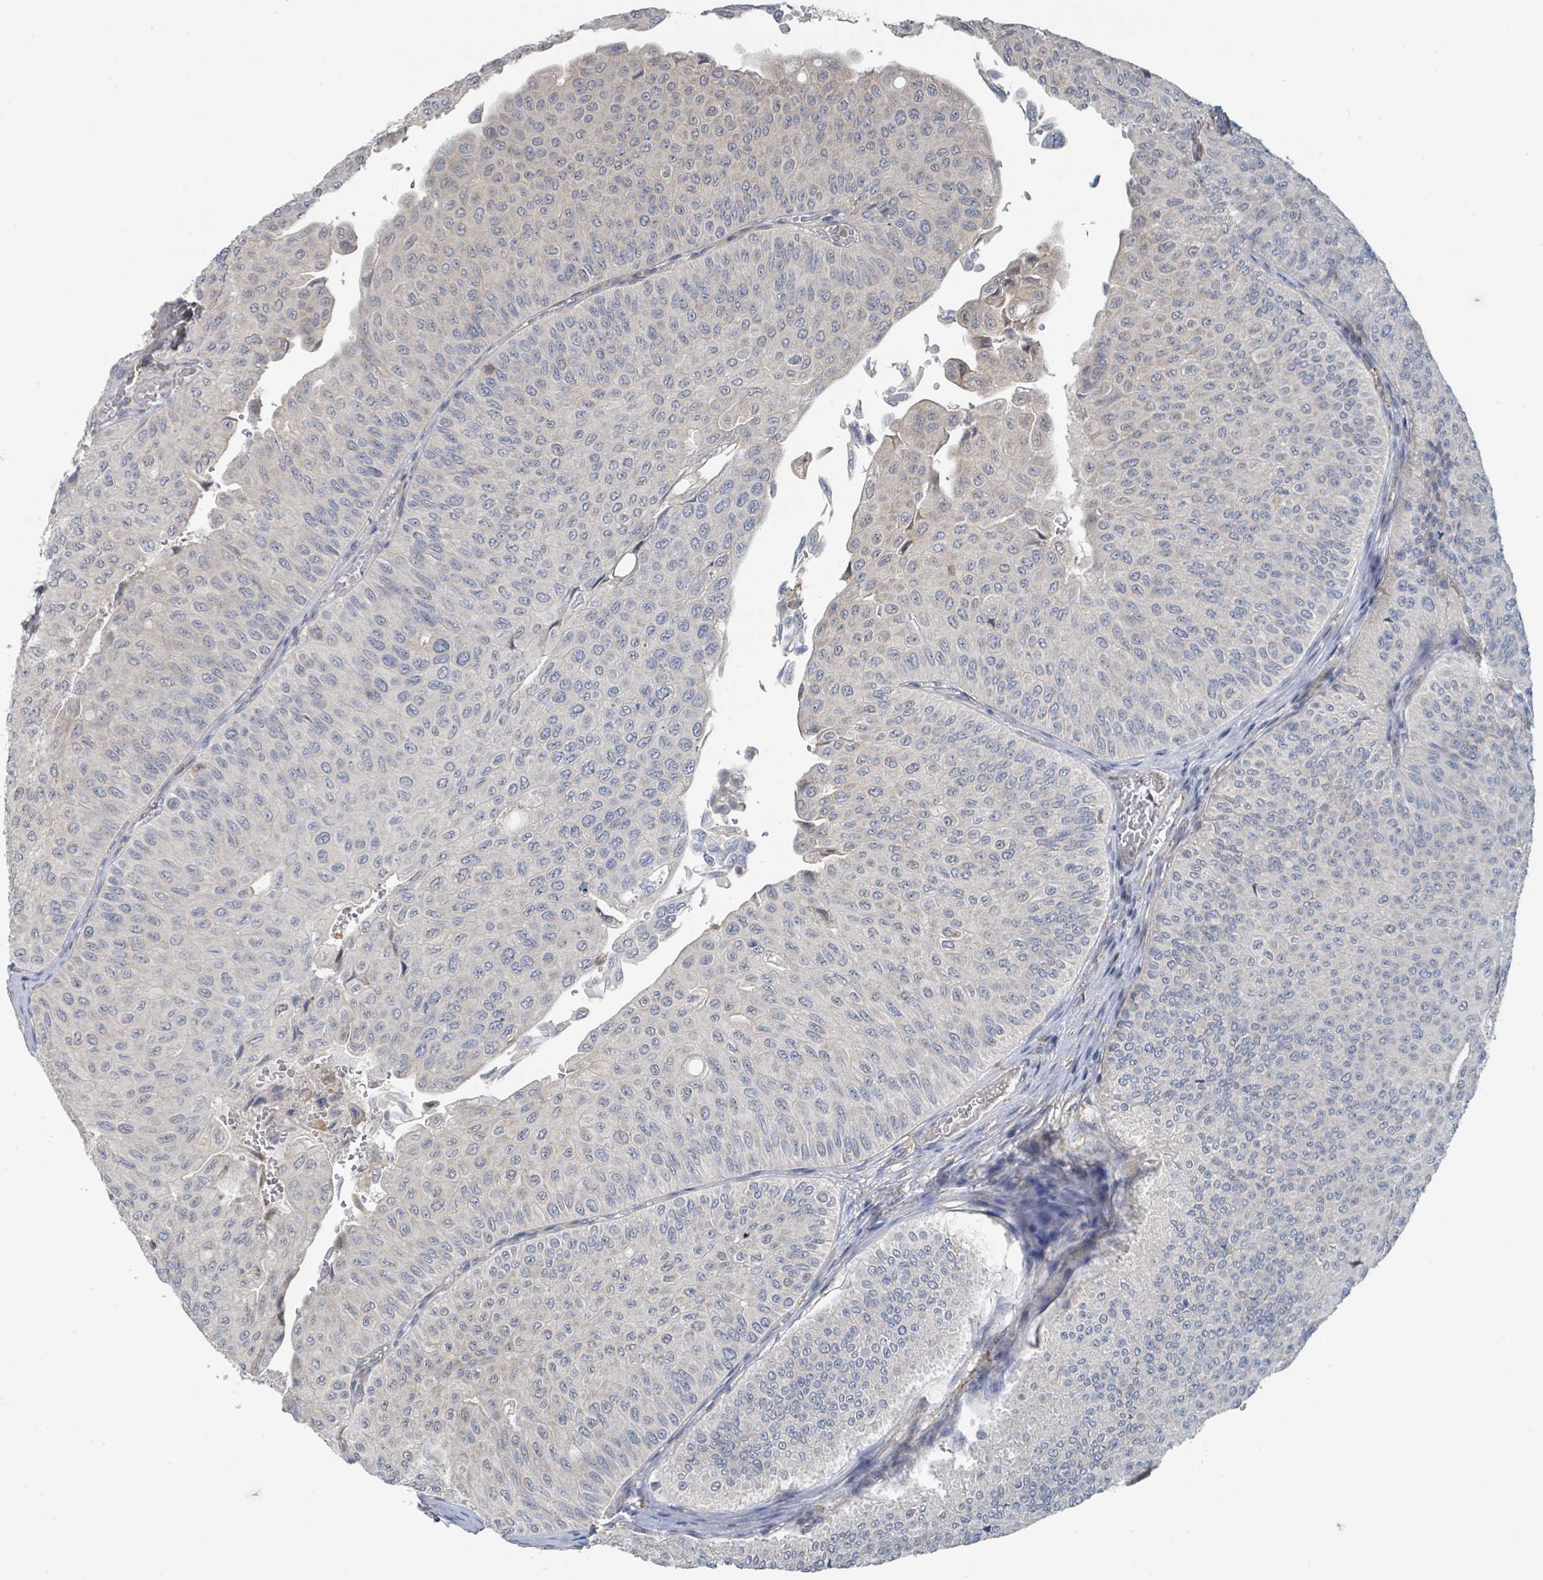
{"staining": {"intensity": "negative", "quantity": "none", "location": "none"}, "tissue": "urothelial cancer", "cell_type": "Tumor cells", "image_type": "cancer", "snomed": [{"axis": "morphology", "description": "Urothelial carcinoma, NOS"}, {"axis": "topography", "description": "Urinary bladder"}], "caption": "The histopathology image demonstrates no significant staining in tumor cells of urothelial cancer.", "gene": "LRRC42", "patient": {"sex": "male", "age": 59}}